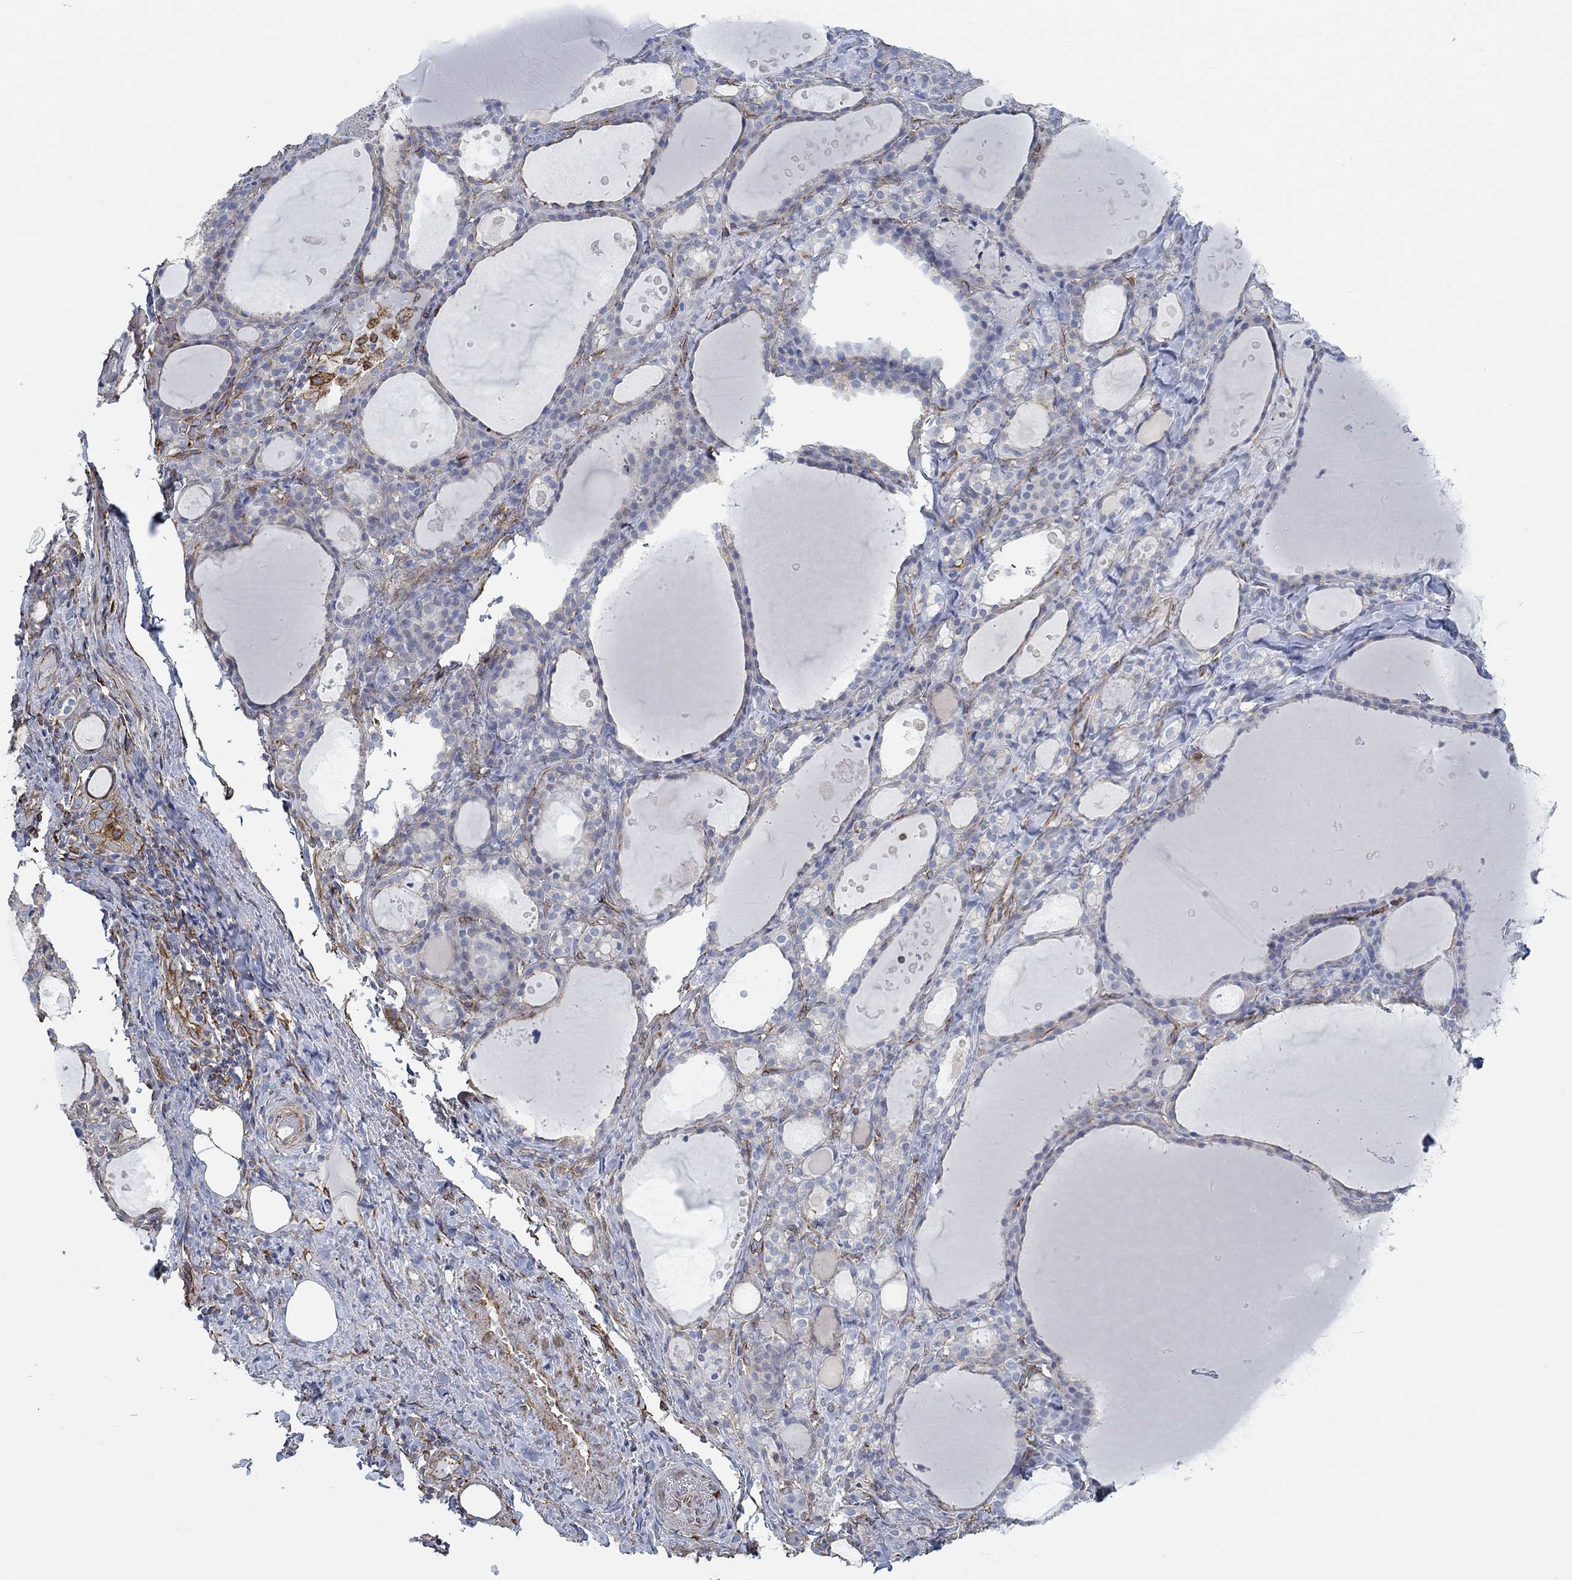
{"staining": {"intensity": "strong", "quantity": "<25%", "location": "cytoplasmic/membranous"}, "tissue": "thyroid gland", "cell_type": "Glandular cells", "image_type": "normal", "snomed": [{"axis": "morphology", "description": "Normal tissue, NOS"}, {"axis": "topography", "description": "Thyroid gland"}], "caption": "DAB immunohistochemical staining of benign thyroid gland shows strong cytoplasmic/membranous protein expression in about <25% of glandular cells.", "gene": "STC2", "patient": {"sex": "male", "age": 68}}